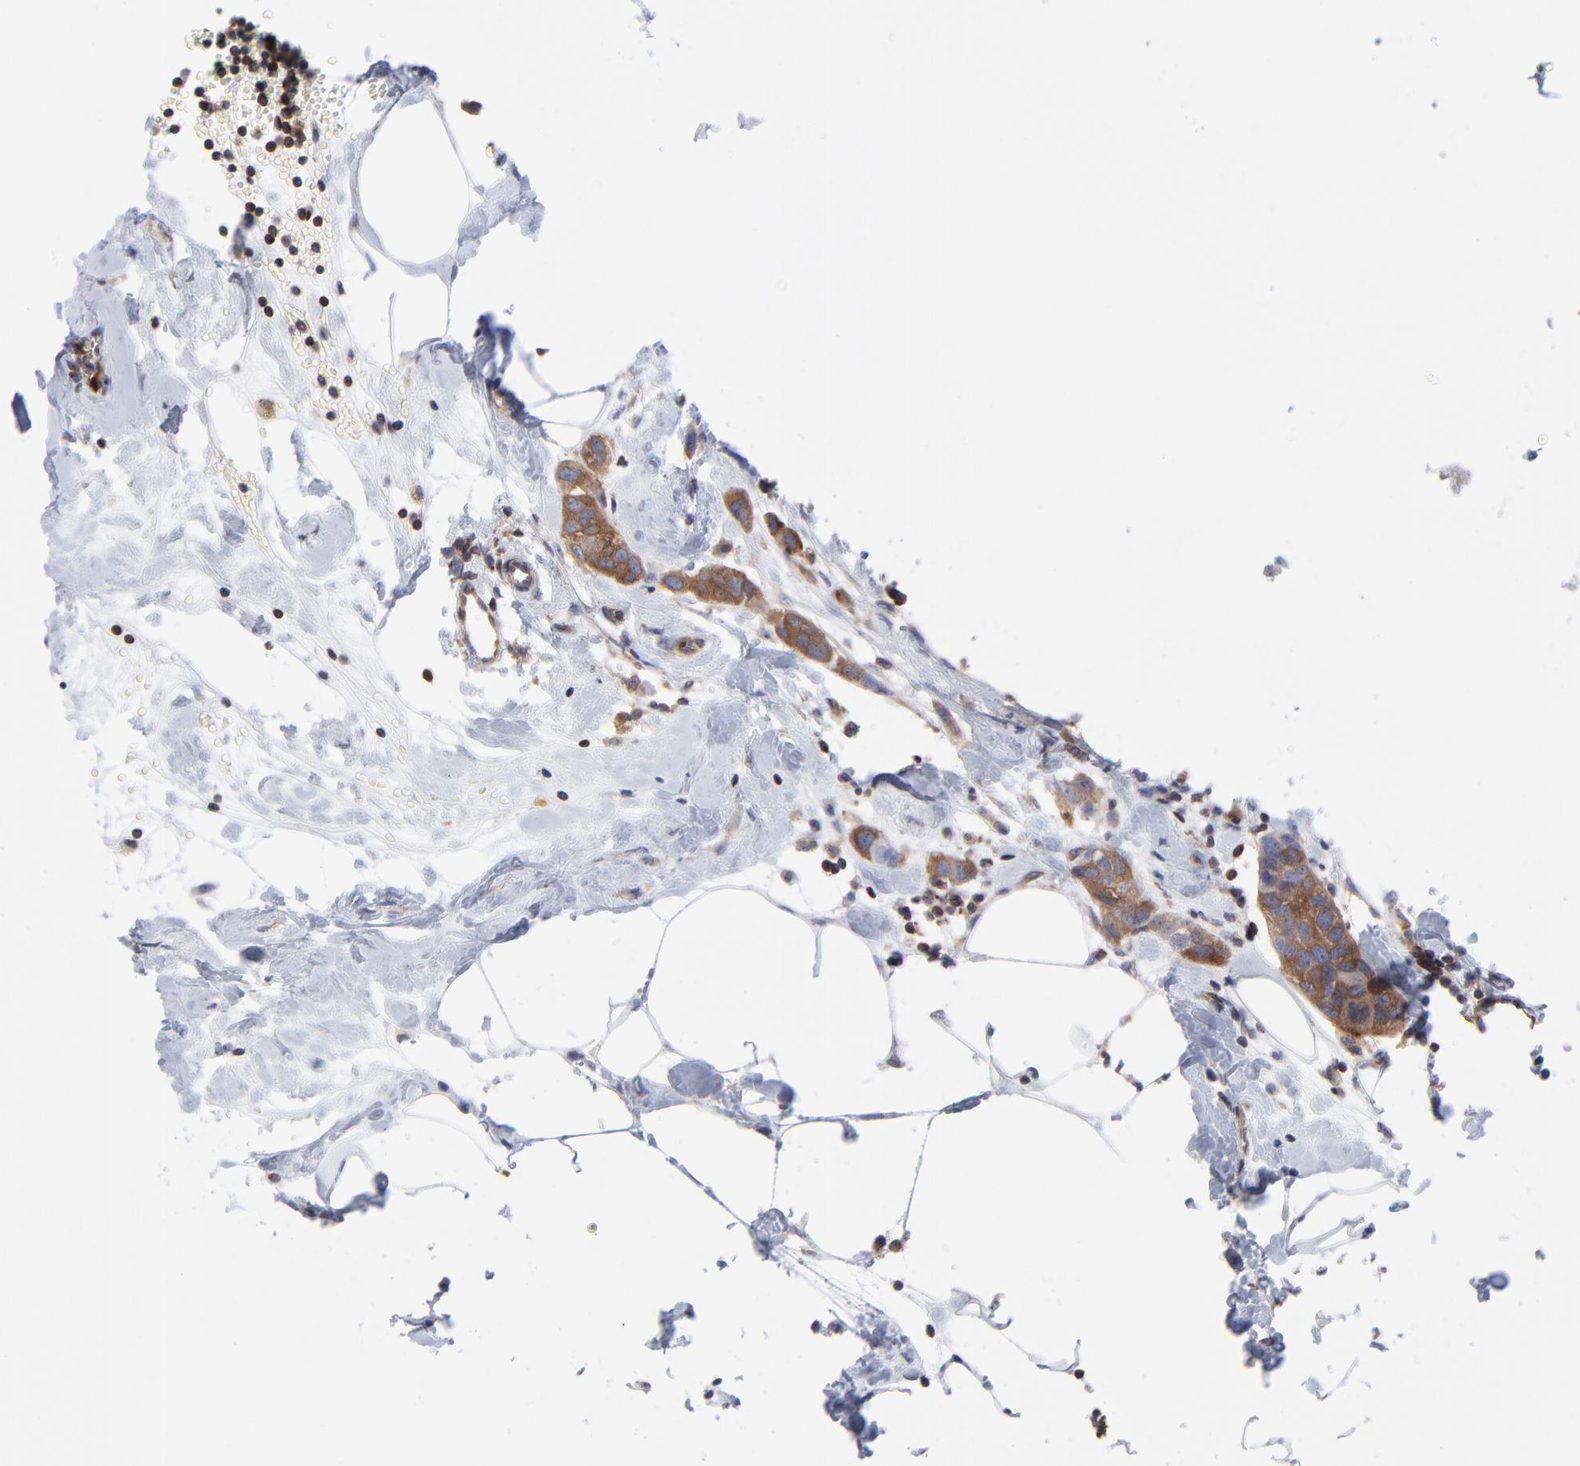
{"staining": {"intensity": "weak", "quantity": ">75%", "location": "cytoplasmic/membranous"}, "tissue": "breast cancer", "cell_type": "Tumor cells", "image_type": "cancer", "snomed": [{"axis": "morphology", "description": "Normal tissue, NOS"}, {"axis": "morphology", "description": "Duct carcinoma"}, {"axis": "topography", "description": "Breast"}], "caption": "Immunohistochemistry (IHC) staining of breast cancer (invasive ductal carcinoma), which displays low levels of weak cytoplasmic/membranous positivity in approximately >75% of tumor cells indicating weak cytoplasmic/membranous protein expression. The staining was performed using DAB (3,3'-diaminobenzidine) (brown) for protein detection and nuclei were counterstained in hematoxylin (blue).", "gene": "NFKBIA", "patient": {"sex": "female", "age": 50}}